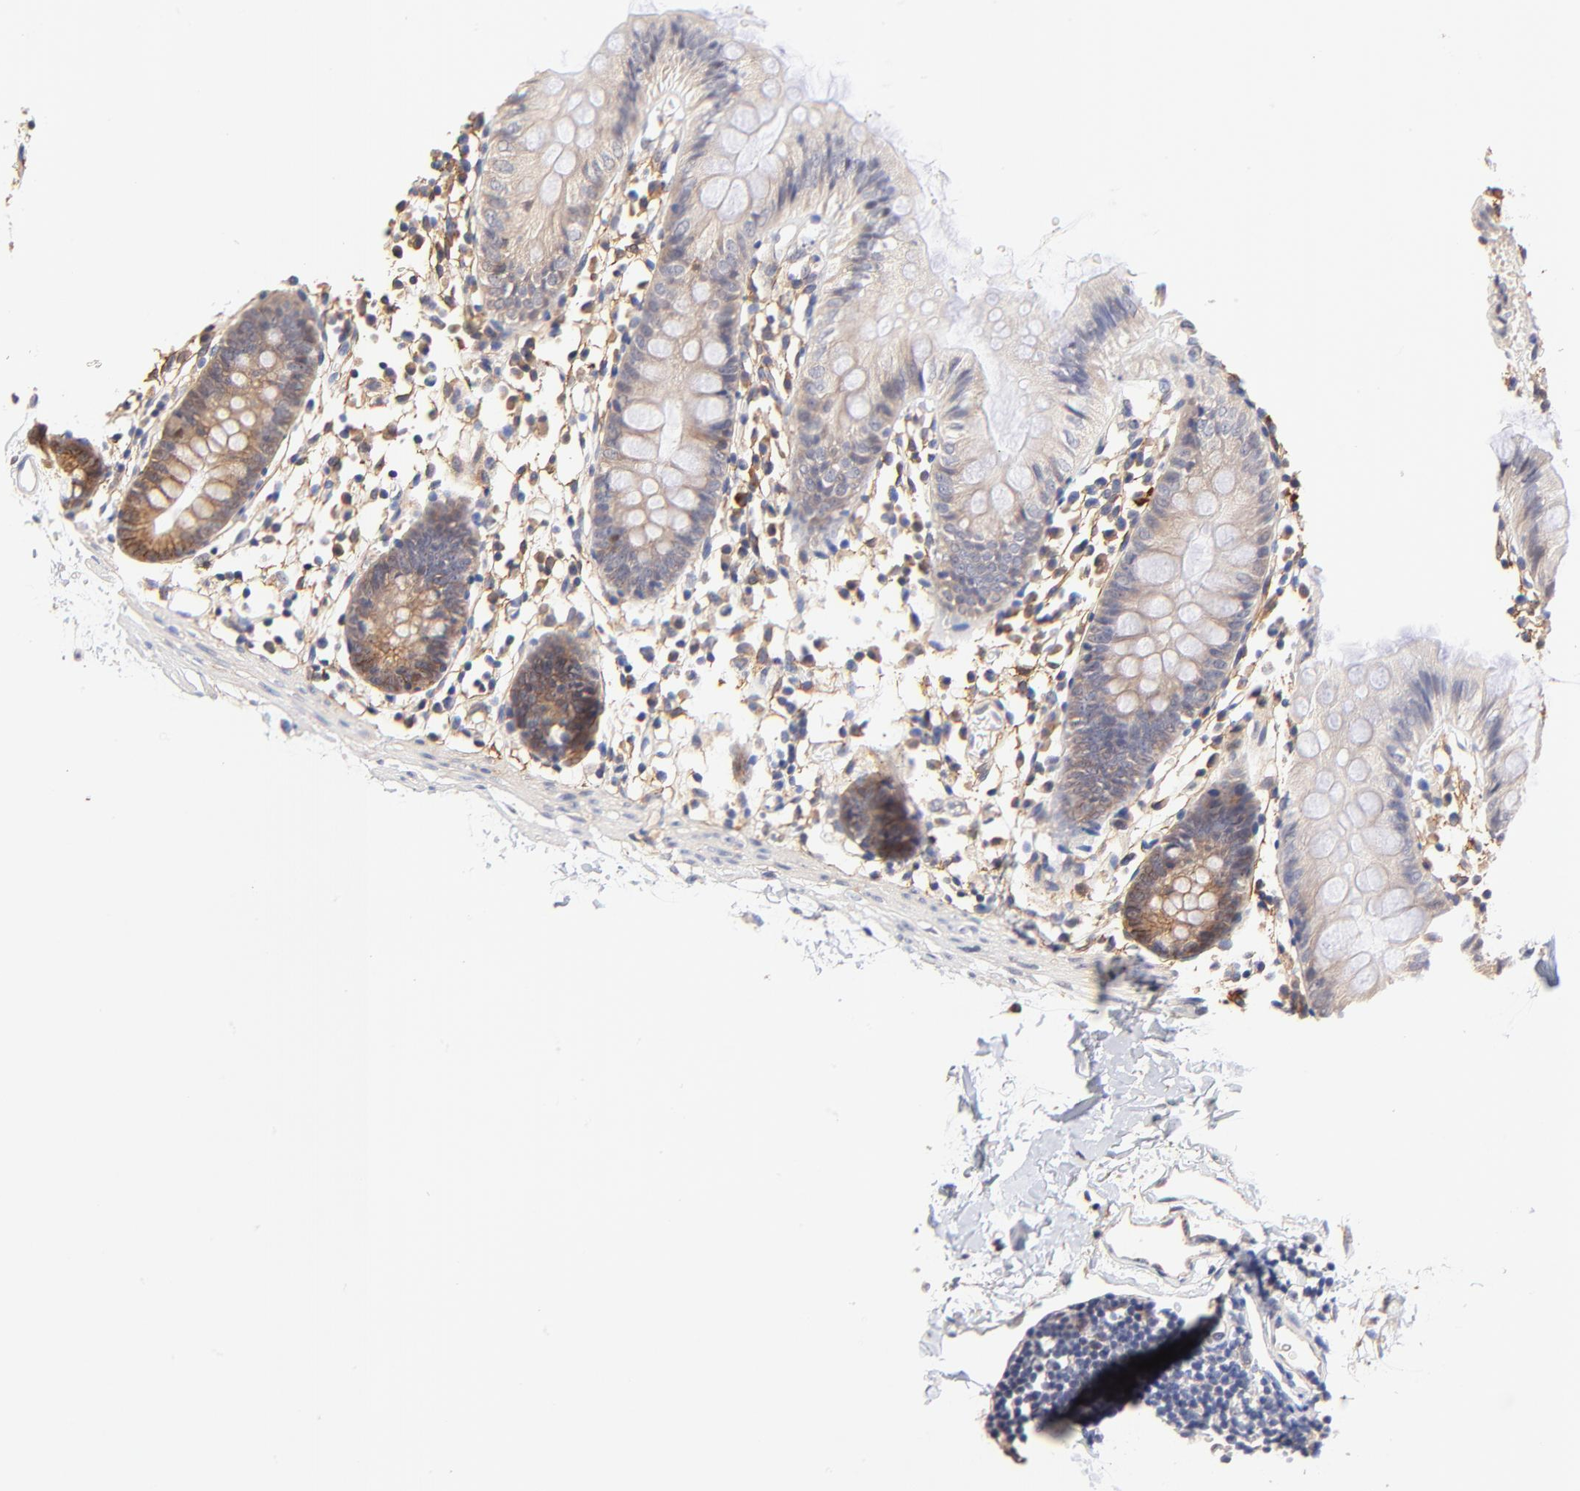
{"staining": {"intensity": "weak", "quantity": ">75%", "location": "cytoplasmic/membranous"}, "tissue": "colon", "cell_type": "Endothelial cells", "image_type": "normal", "snomed": [{"axis": "morphology", "description": "Normal tissue, NOS"}, {"axis": "topography", "description": "Colon"}], "caption": "A low amount of weak cytoplasmic/membranous staining is appreciated in about >75% of endothelial cells in benign colon.", "gene": "PTK7", "patient": {"sex": "male", "age": 14}}